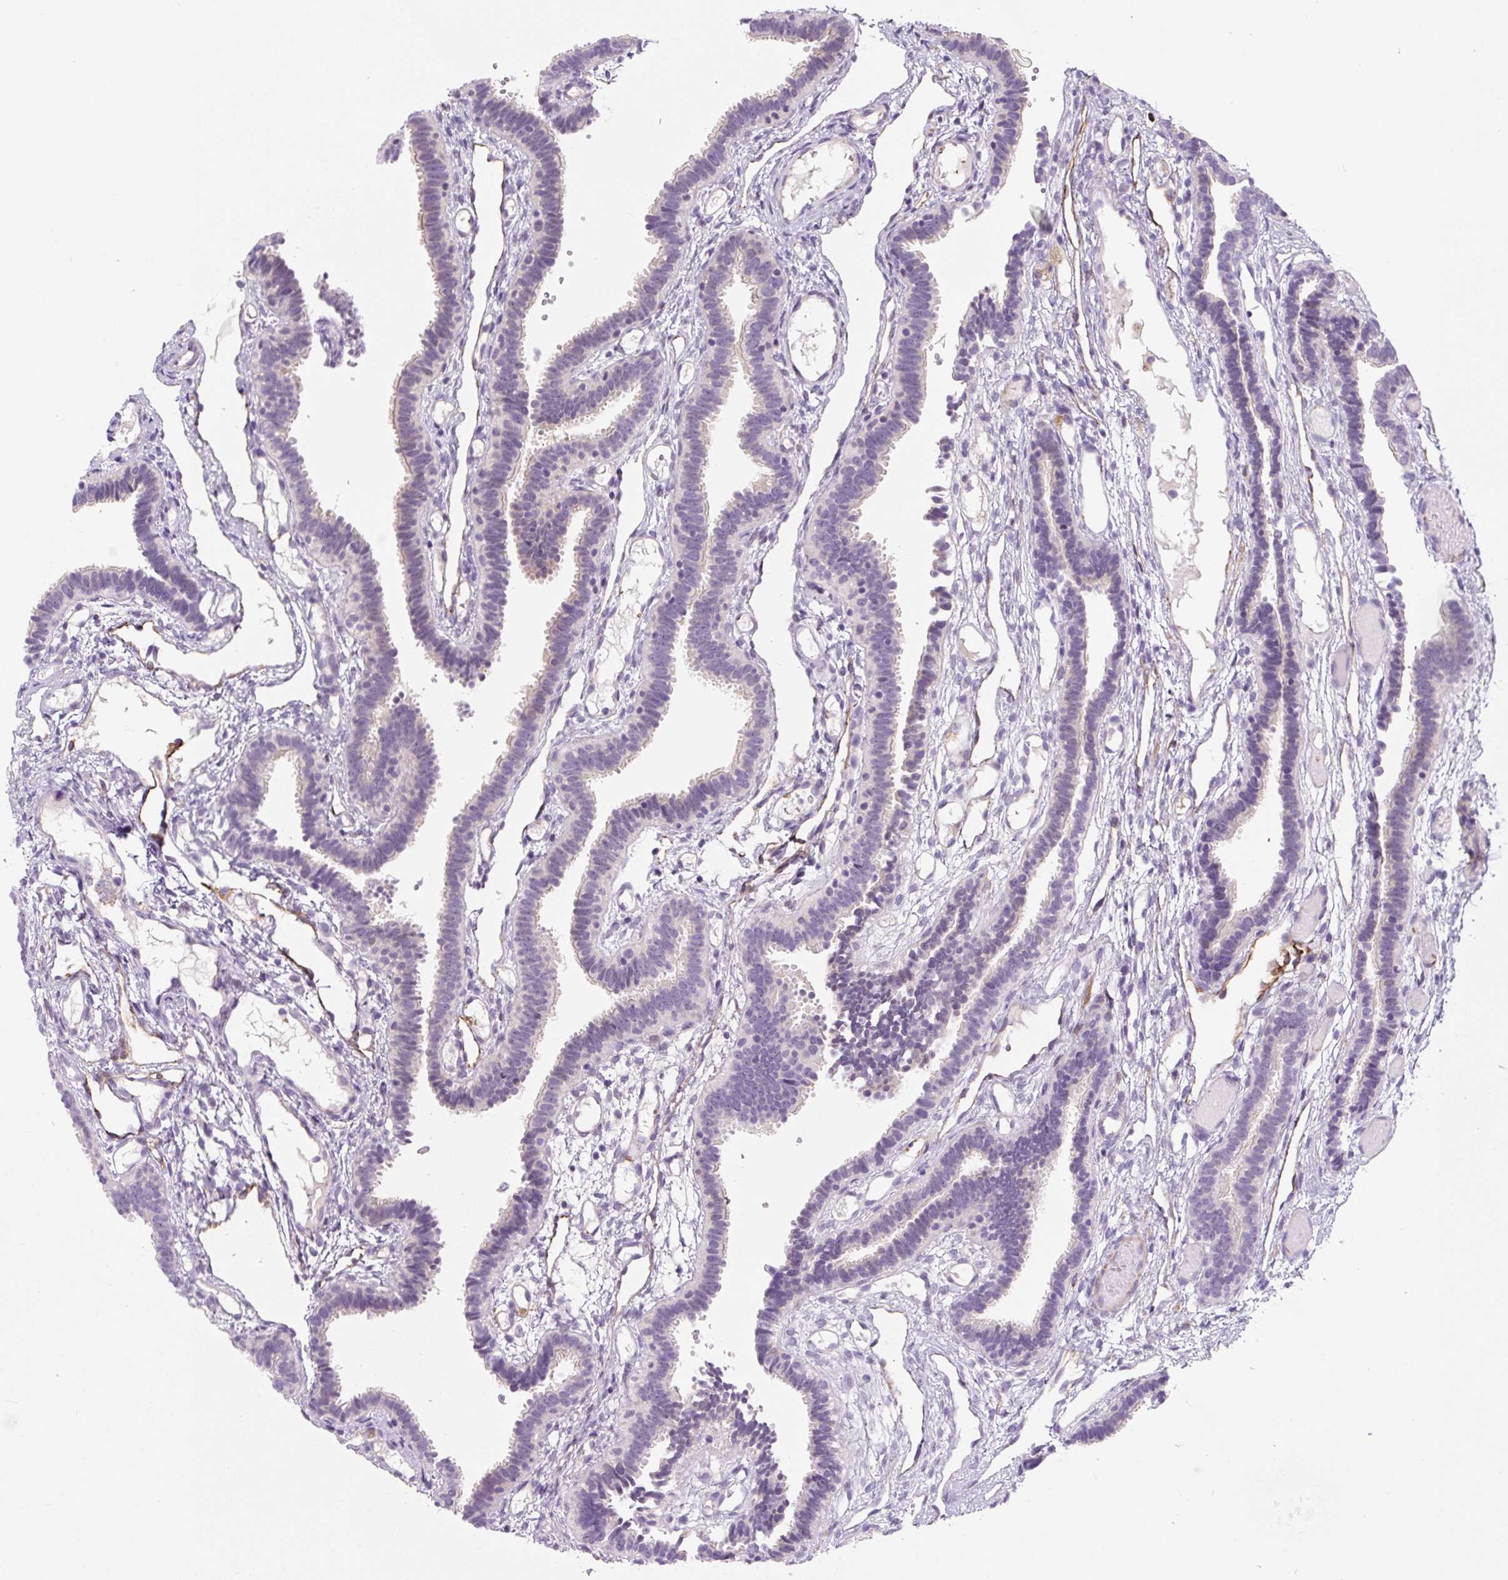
{"staining": {"intensity": "negative", "quantity": "none", "location": "none"}, "tissue": "fallopian tube", "cell_type": "Glandular cells", "image_type": "normal", "snomed": [{"axis": "morphology", "description": "Normal tissue, NOS"}, {"axis": "topography", "description": "Fallopian tube"}], "caption": "Histopathology image shows no significant protein staining in glandular cells of benign fallopian tube.", "gene": "CCL25", "patient": {"sex": "female", "age": 37}}